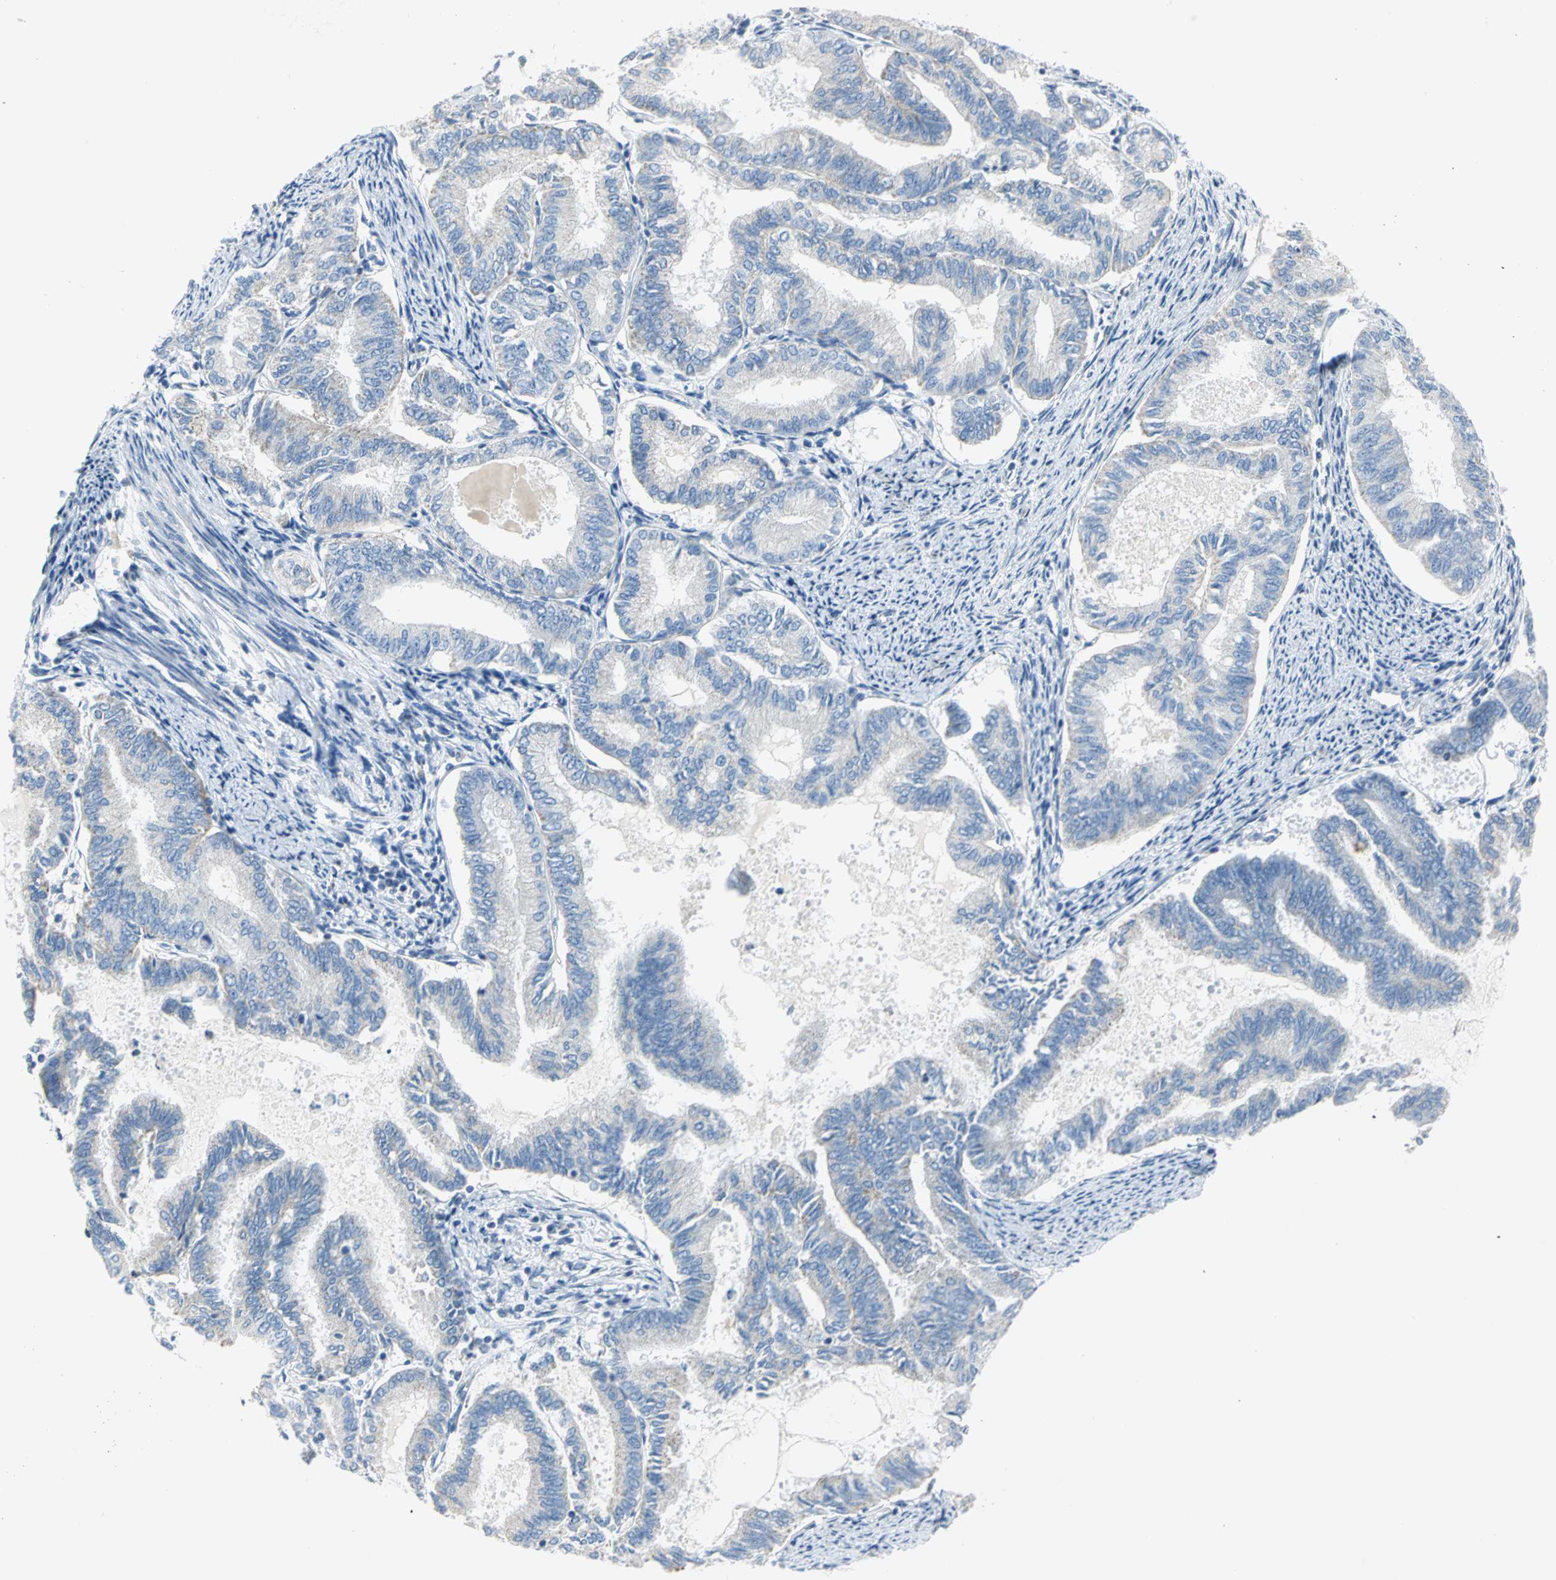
{"staining": {"intensity": "negative", "quantity": "none", "location": "none"}, "tissue": "endometrial cancer", "cell_type": "Tumor cells", "image_type": "cancer", "snomed": [{"axis": "morphology", "description": "Adenocarcinoma, NOS"}, {"axis": "topography", "description": "Endometrium"}], "caption": "Immunohistochemical staining of human adenocarcinoma (endometrial) reveals no significant expression in tumor cells.", "gene": "ALOX15", "patient": {"sex": "female", "age": 86}}